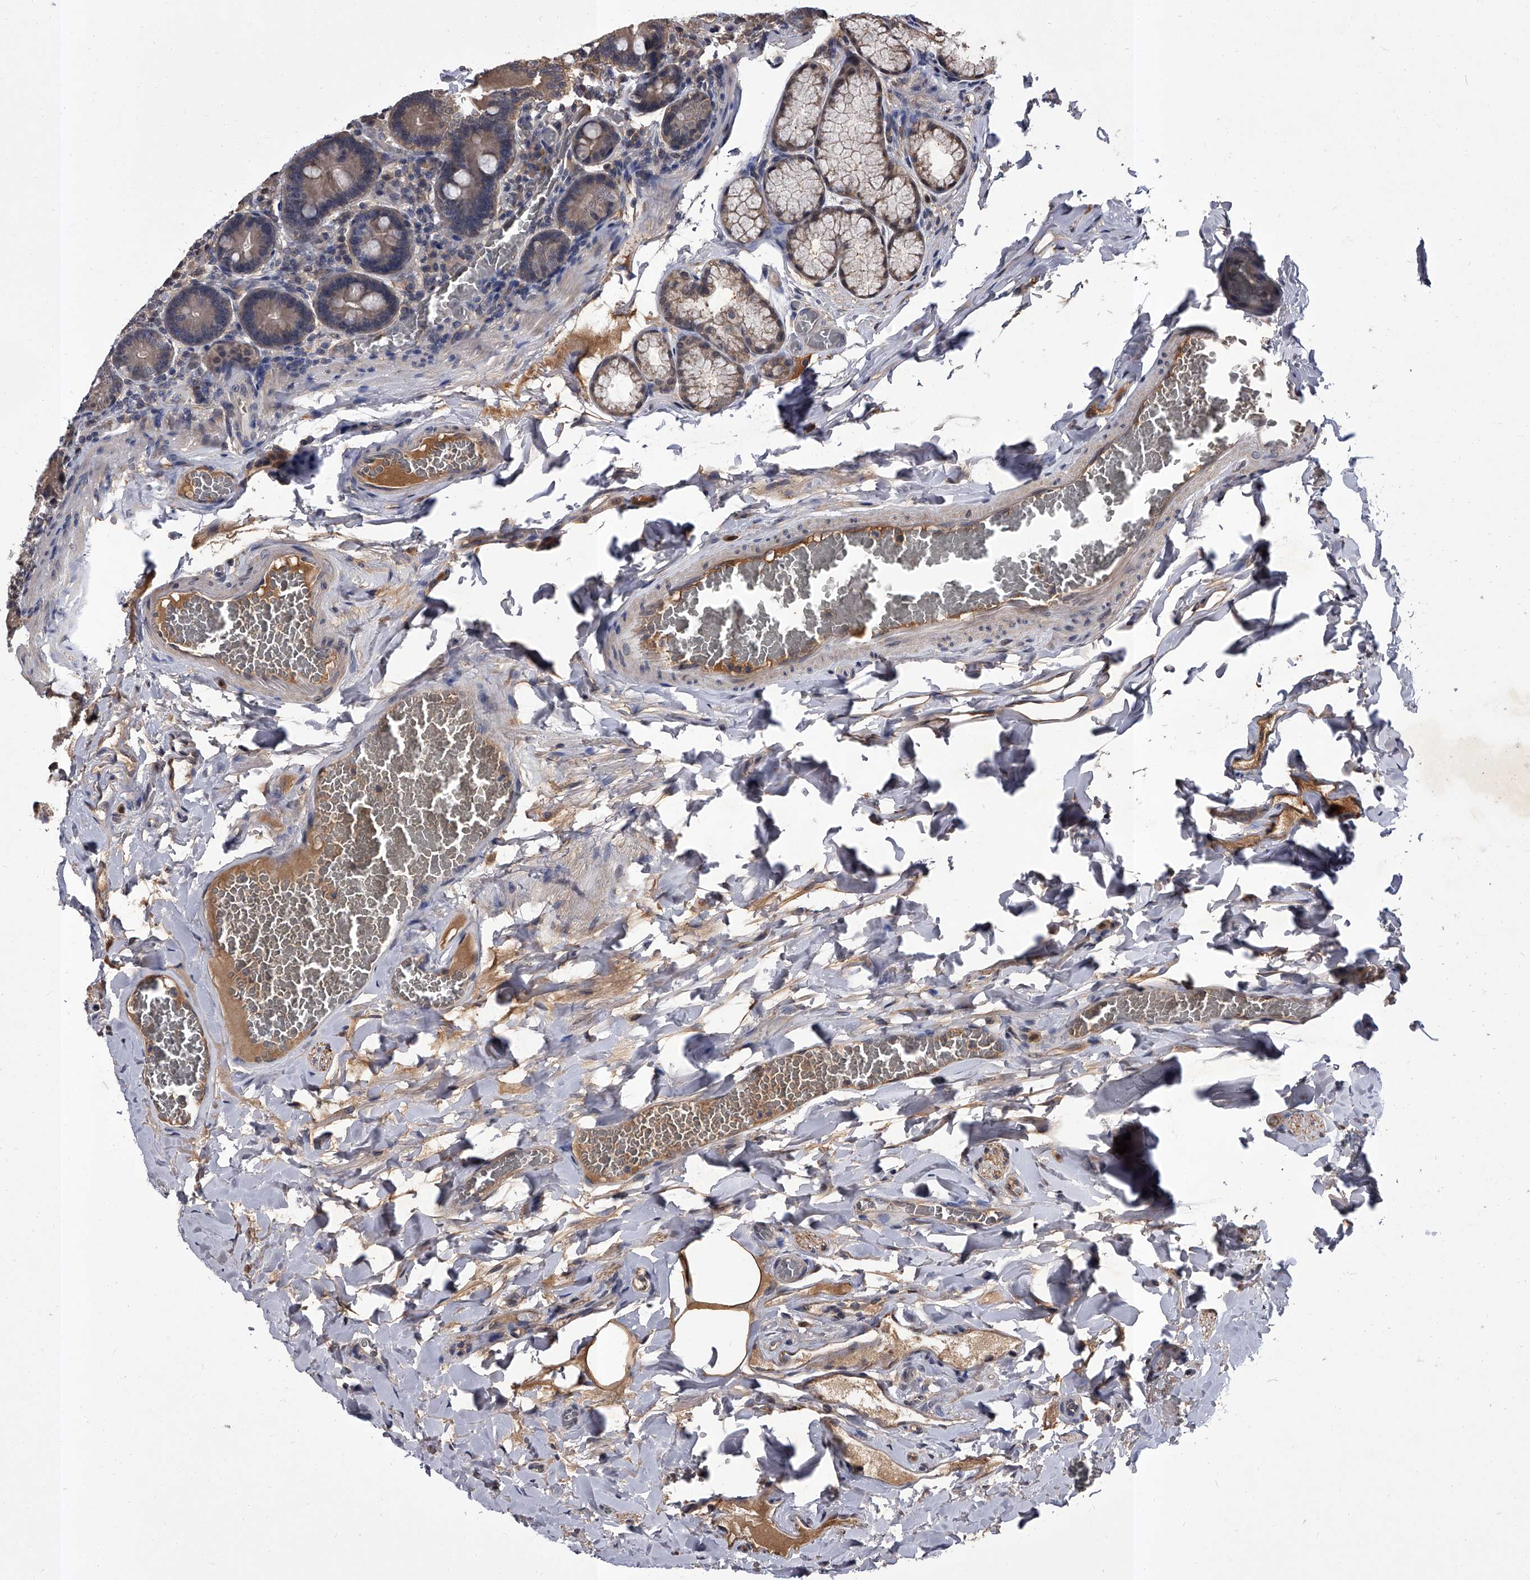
{"staining": {"intensity": "weak", "quantity": ">75%", "location": "cytoplasmic/membranous"}, "tissue": "duodenum", "cell_type": "Glandular cells", "image_type": "normal", "snomed": [{"axis": "morphology", "description": "Normal tissue, NOS"}, {"axis": "topography", "description": "Duodenum"}], "caption": "IHC histopathology image of normal duodenum stained for a protein (brown), which shows low levels of weak cytoplasmic/membranous expression in about >75% of glandular cells.", "gene": "SLC18B1", "patient": {"sex": "female", "age": 62}}